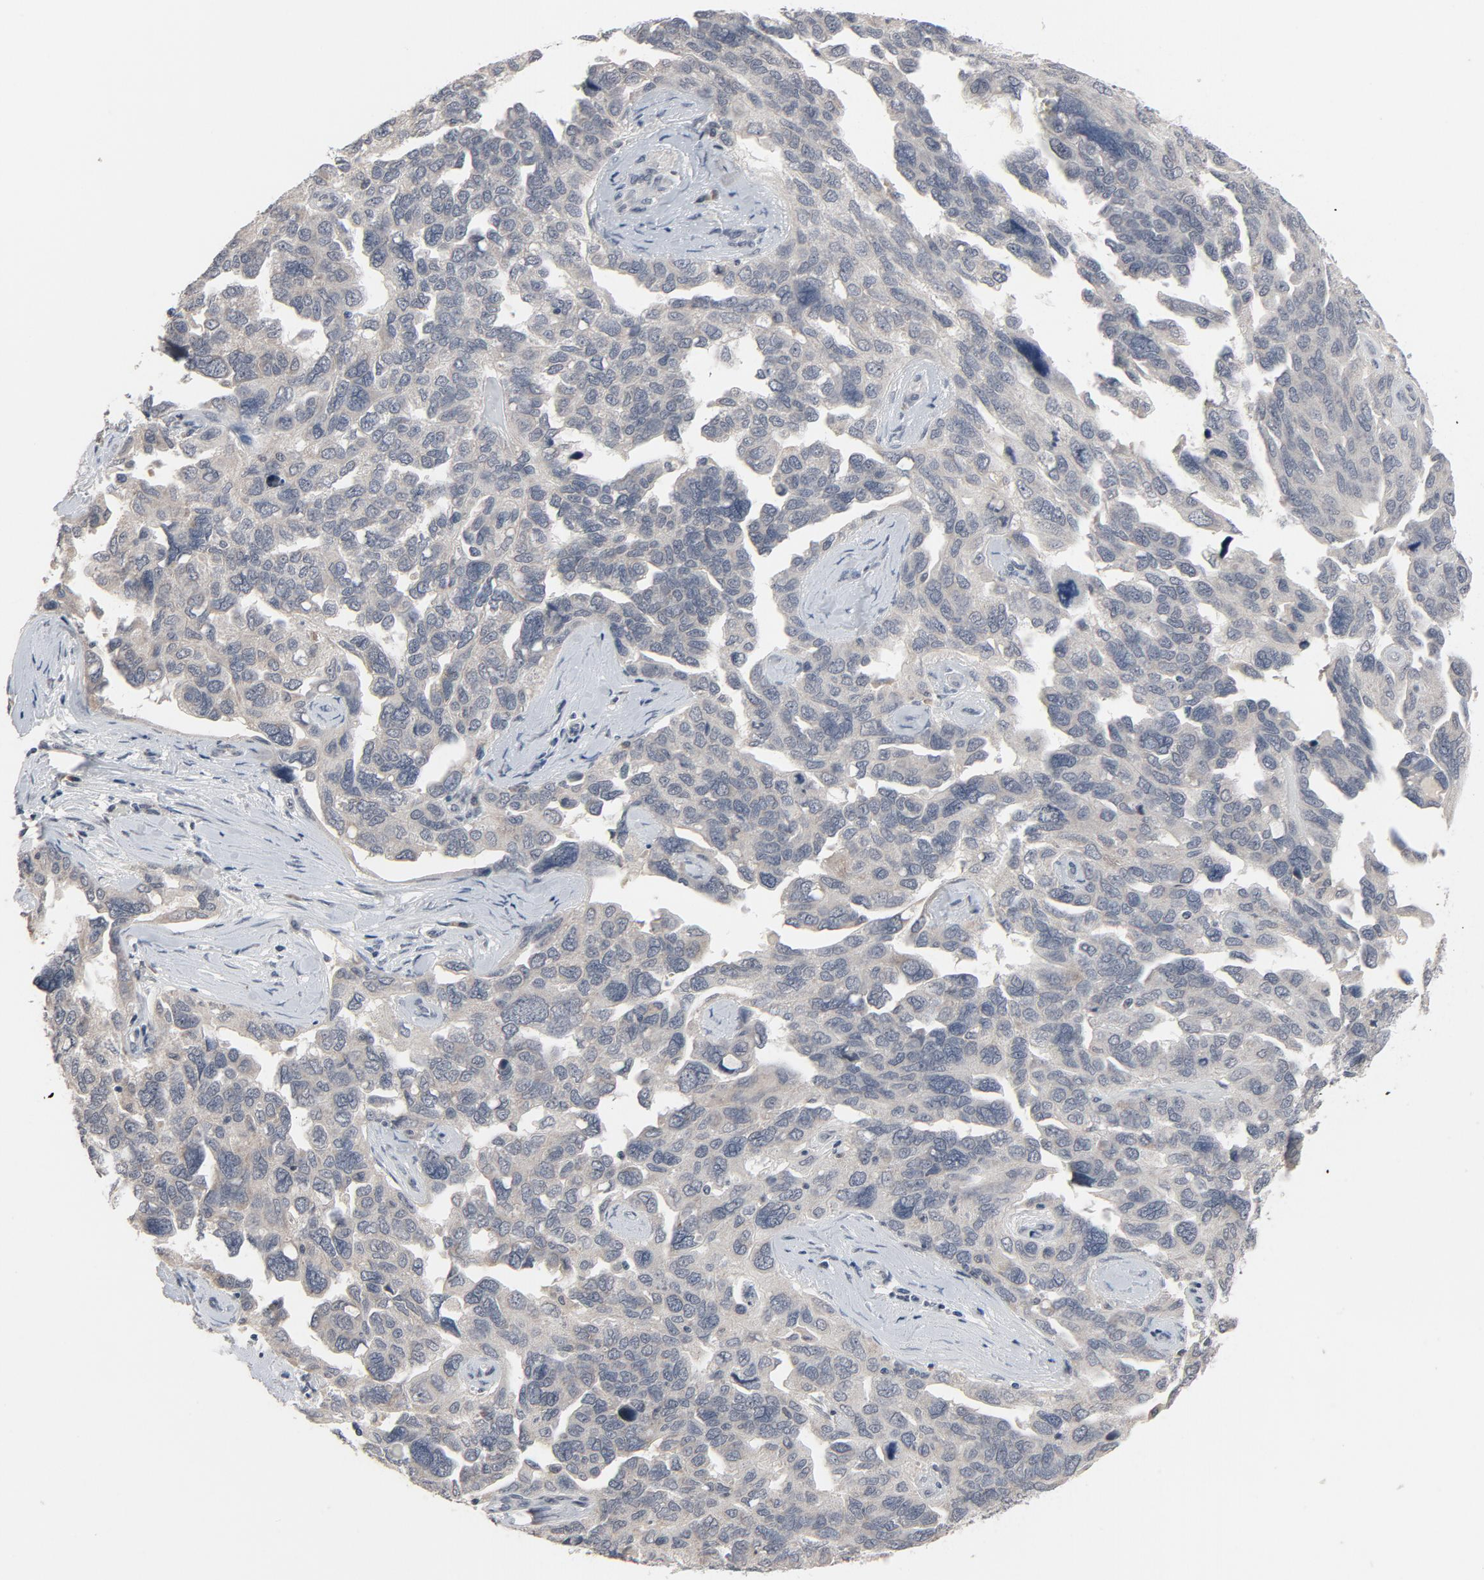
{"staining": {"intensity": "weak", "quantity": ">75%", "location": "cytoplasmic/membranous"}, "tissue": "ovarian cancer", "cell_type": "Tumor cells", "image_type": "cancer", "snomed": [{"axis": "morphology", "description": "Cystadenocarcinoma, serous, NOS"}, {"axis": "topography", "description": "Ovary"}], "caption": "High-power microscopy captured an immunohistochemistry photomicrograph of ovarian cancer, revealing weak cytoplasmic/membranous positivity in approximately >75% of tumor cells.", "gene": "MT3", "patient": {"sex": "female", "age": 64}}